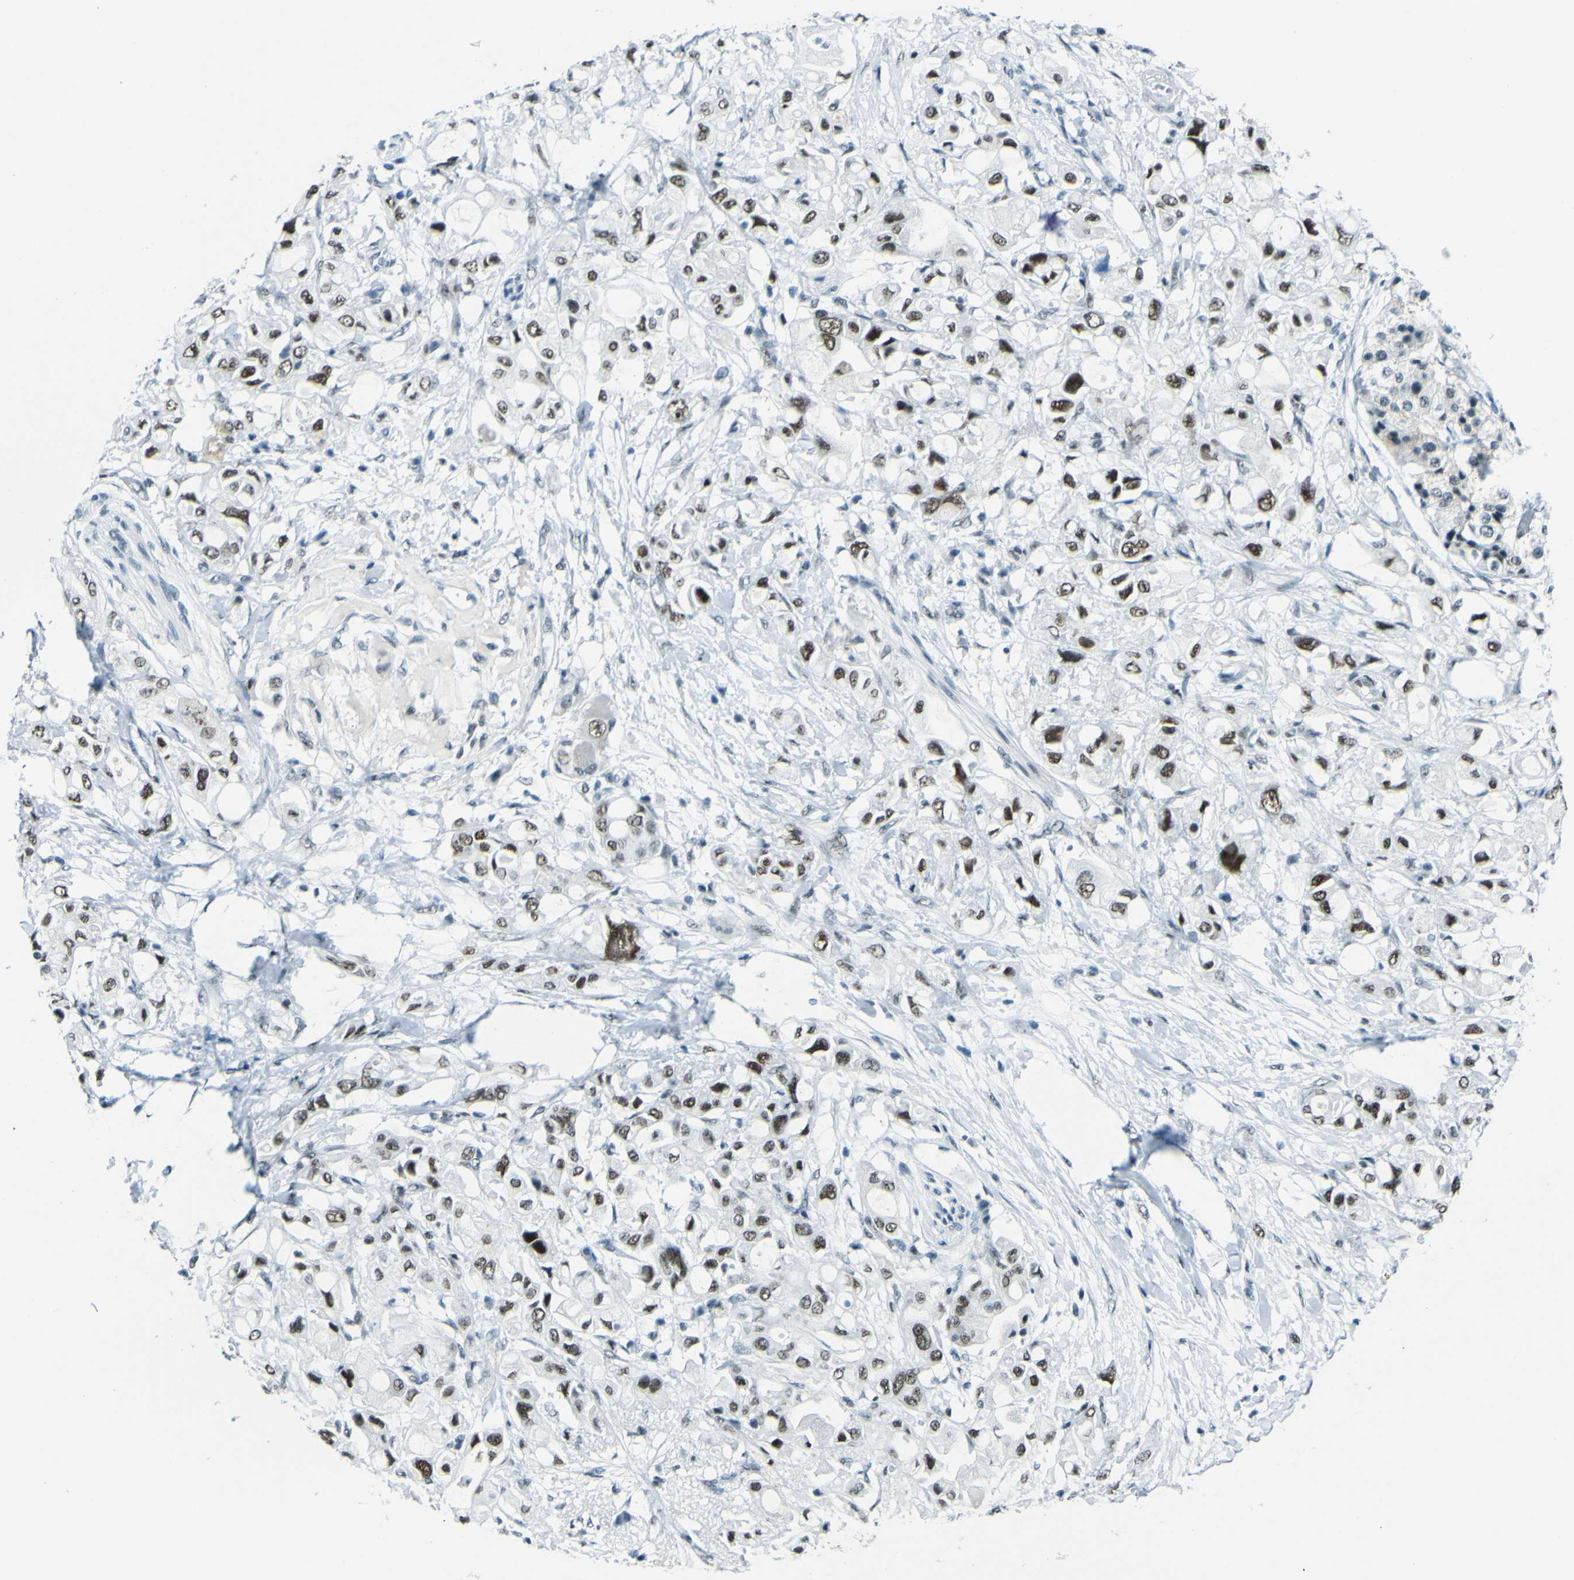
{"staining": {"intensity": "moderate", "quantity": ">75%", "location": "nuclear"}, "tissue": "pancreatic cancer", "cell_type": "Tumor cells", "image_type": "cancer", "snomed": [{"axis": "morphology", "description": "Adenocarcinoma, NOS"}, {"axis": "topography", "description": "Pancreas"}], "caption": "Protein staining exhibits moderate nuclear staining in approximately >75% of tumor cells in pancreatic adenocarcinoma. The protein of interest is stained brown, and the nuclei are stained in blue (DAB IHC with brightfield microscopy, high magnification).", "gene": "CEBPG", "patient": {"sex": "female", "age": 56}}